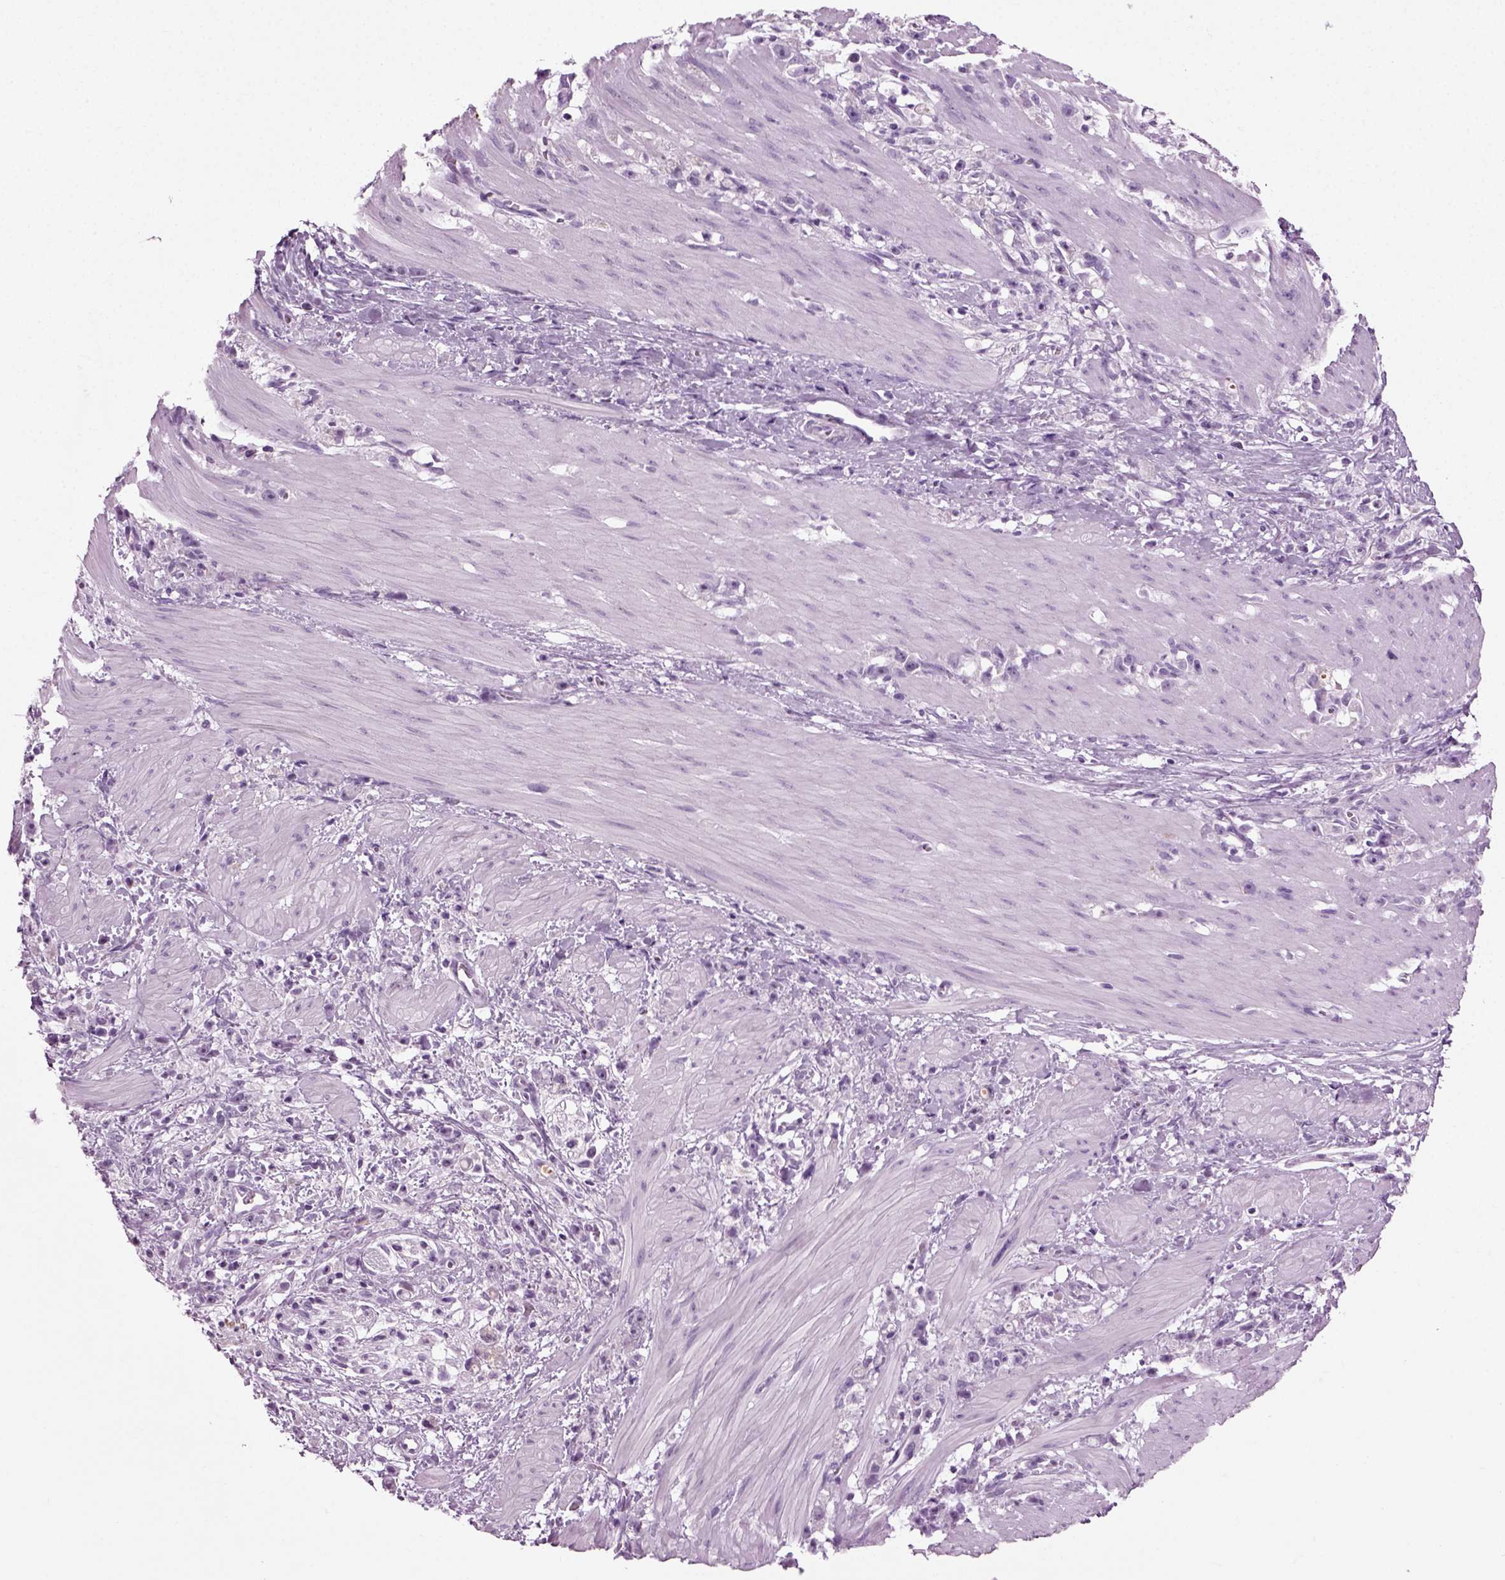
{"staining": {"intensity": "negative", "quantity": "none", "location": "none"}, "tissue": "stomach cancer", "cell_type": "Tumor cells", "image_type": "cancer", "snomed": [{"axis": "morphology", "description": "Adenocarcinoma, NOS"}, {"axis": "topography", "description": "Stomach"}], "caption": "Immunohistochemical staining of human stomach adenocarcinoma reveals no significant expression in tumor cells.", "gene": "PRLH", "patient": {"sex": "female", "age": 59}}